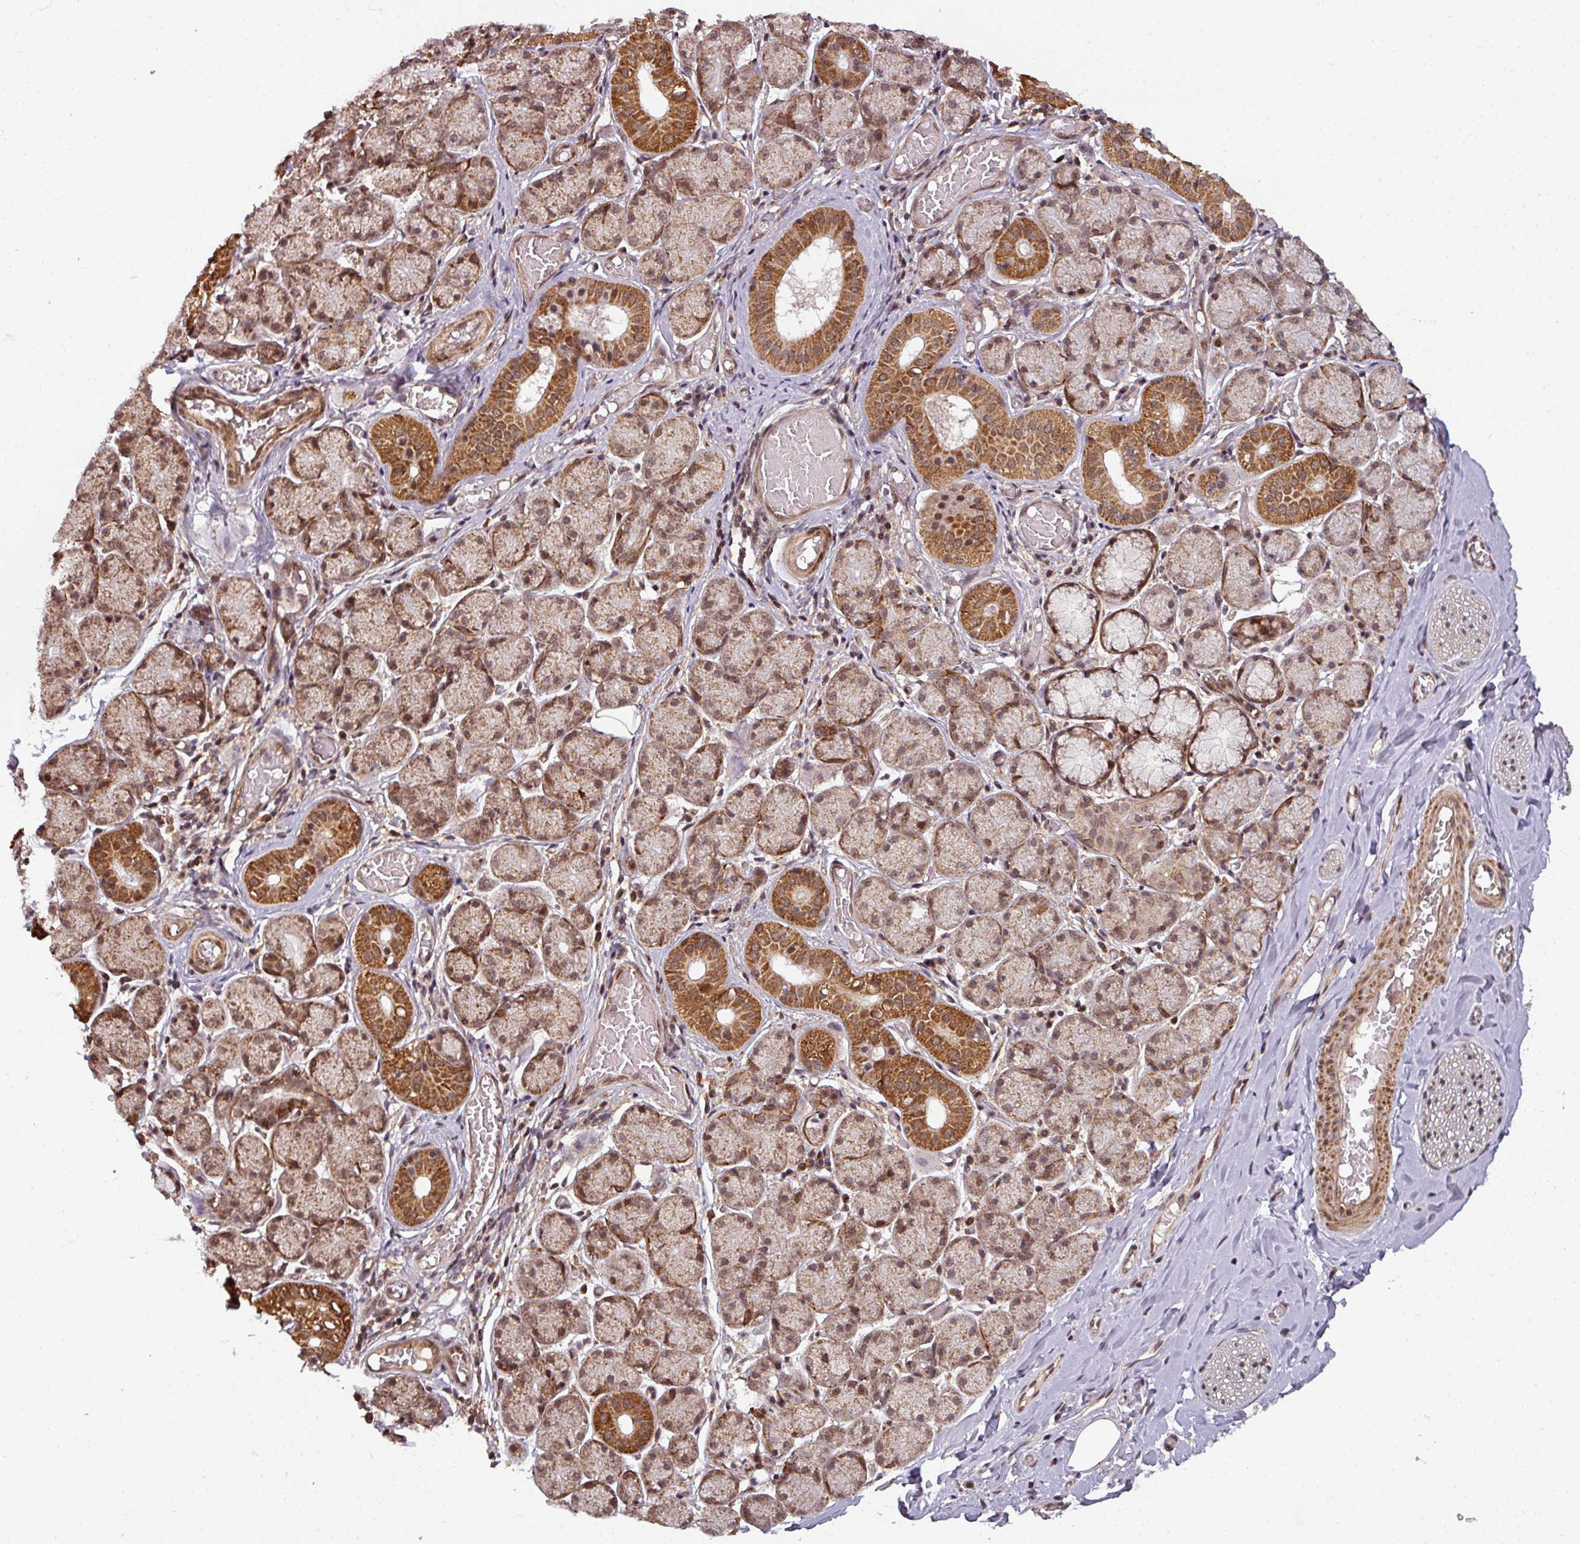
{"staining": {"intensity": "negative", "quantity": "none", "location": "none"}, "tissue": "adipose tissue", "cell_type": "Adipocytes", "image_type": "normal", "snomed": [{"axis": "morphology", "description": "Normal tissue, NOS"}, {"axis": "topography", "description": "Salivary gland"}, {"axis": "topography", "description": "Peripheral nerve tissue"}], "caption": "Immunohistochemistry micrograph of unremarkable adipose tissue: human adipose tissue stained with DAB exhibits no significant protein staining in adipocytes.", "gene": "SWI5", "patient": {"sex": "female", "age": 24}}